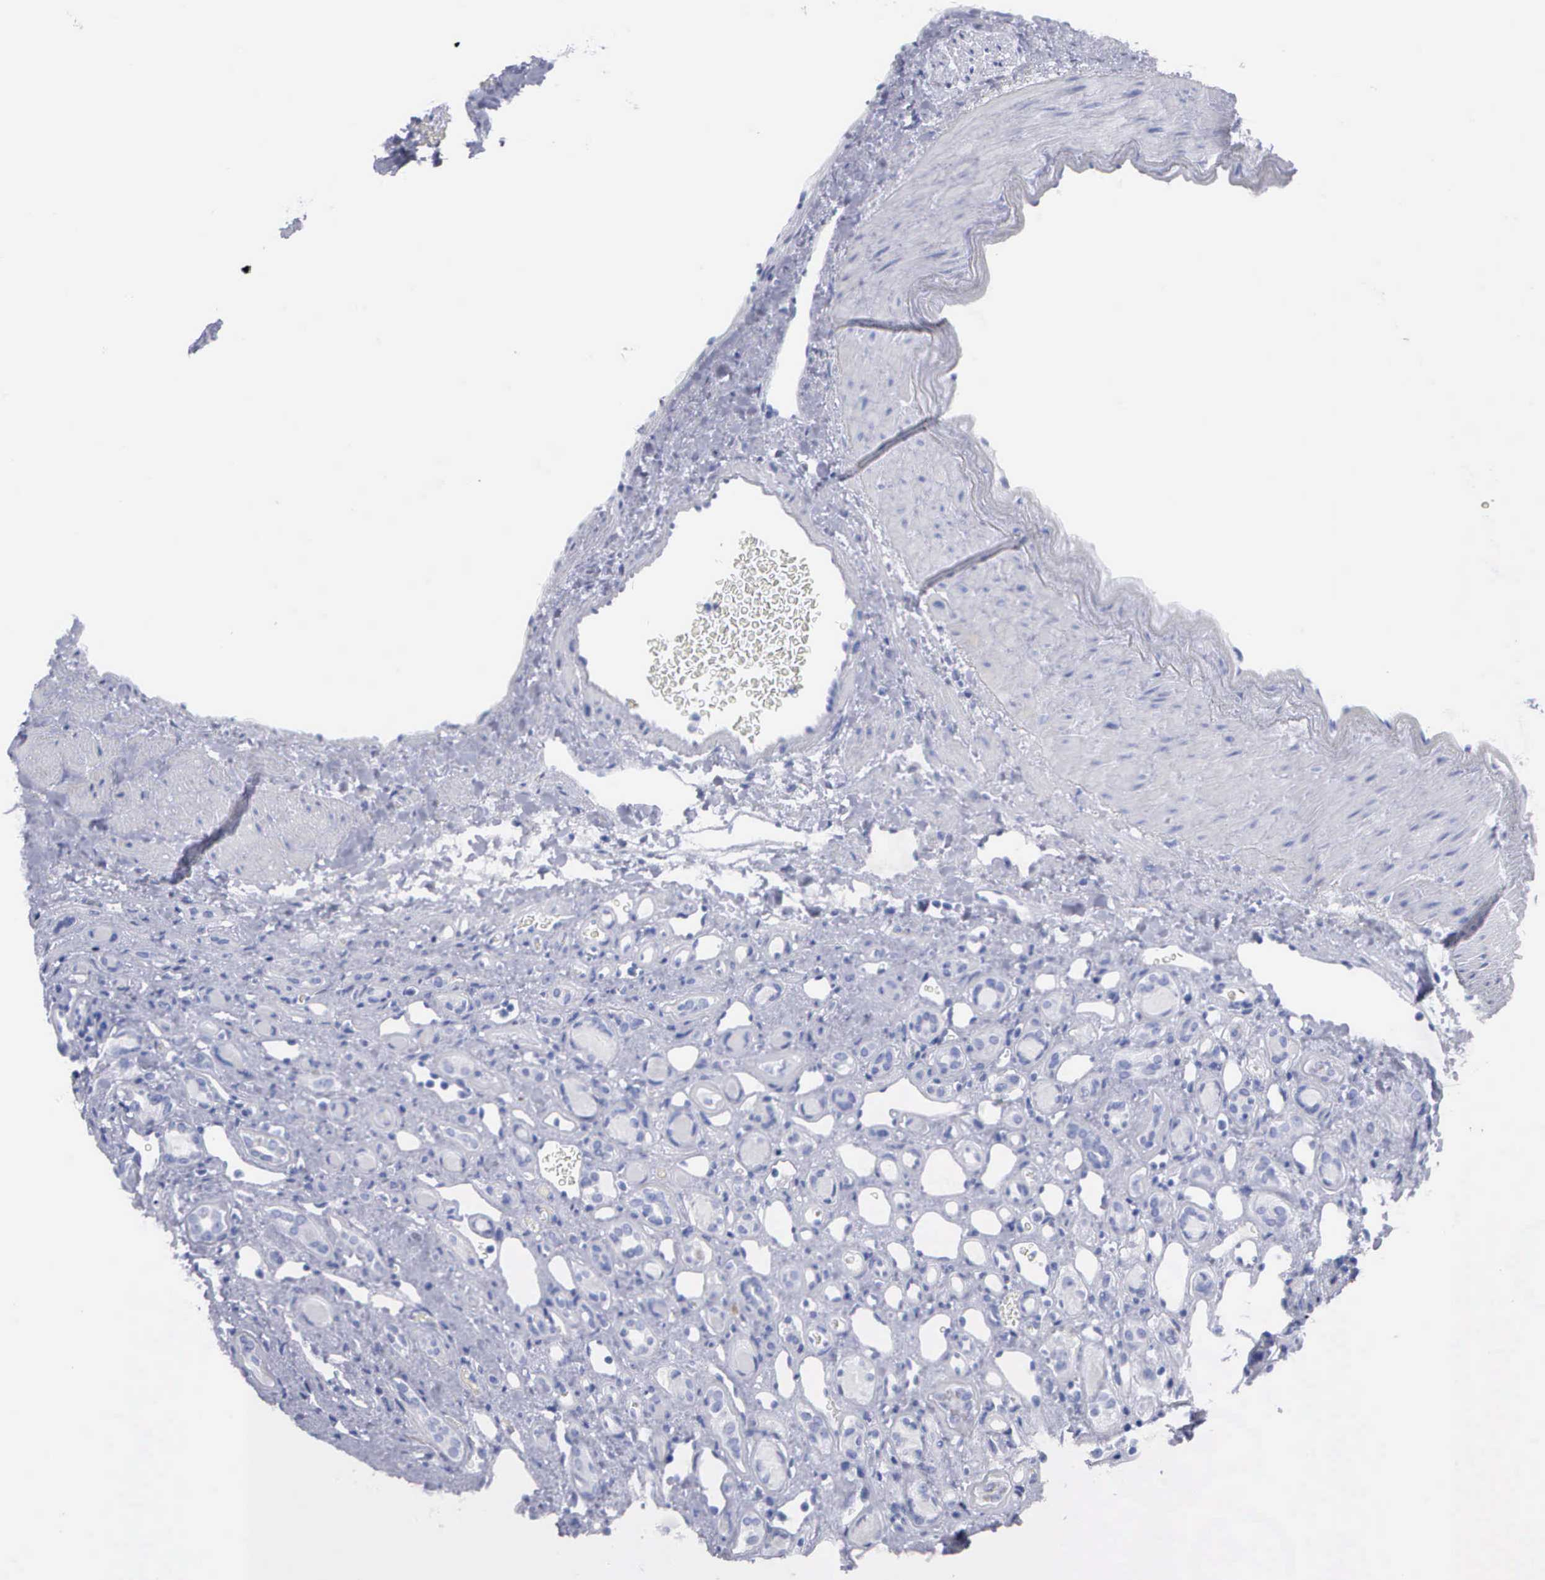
{"staining": {"intensity": "negative", "quantity": "none", "location": "none"}, "tissue": "renal cancer", "cell_type": "Tumor cells", "image_type": "cancer", "snomed": [{"axis": "morphology", "description": "Adenocarcinoma, NOS"}, {"axis": "topography", "description": "Kidney"}], "caption": "An image of renal cancer stained for a protein reveals no brown staining in tumor cells. Brightfield microscopy of immunohistochemistry (IHC) stained with DAB (brown) and hematoxylin (blue), captured at high magnification.", "gene": "CYP19A1", "patient": {"sex": "female", "age": 60}}